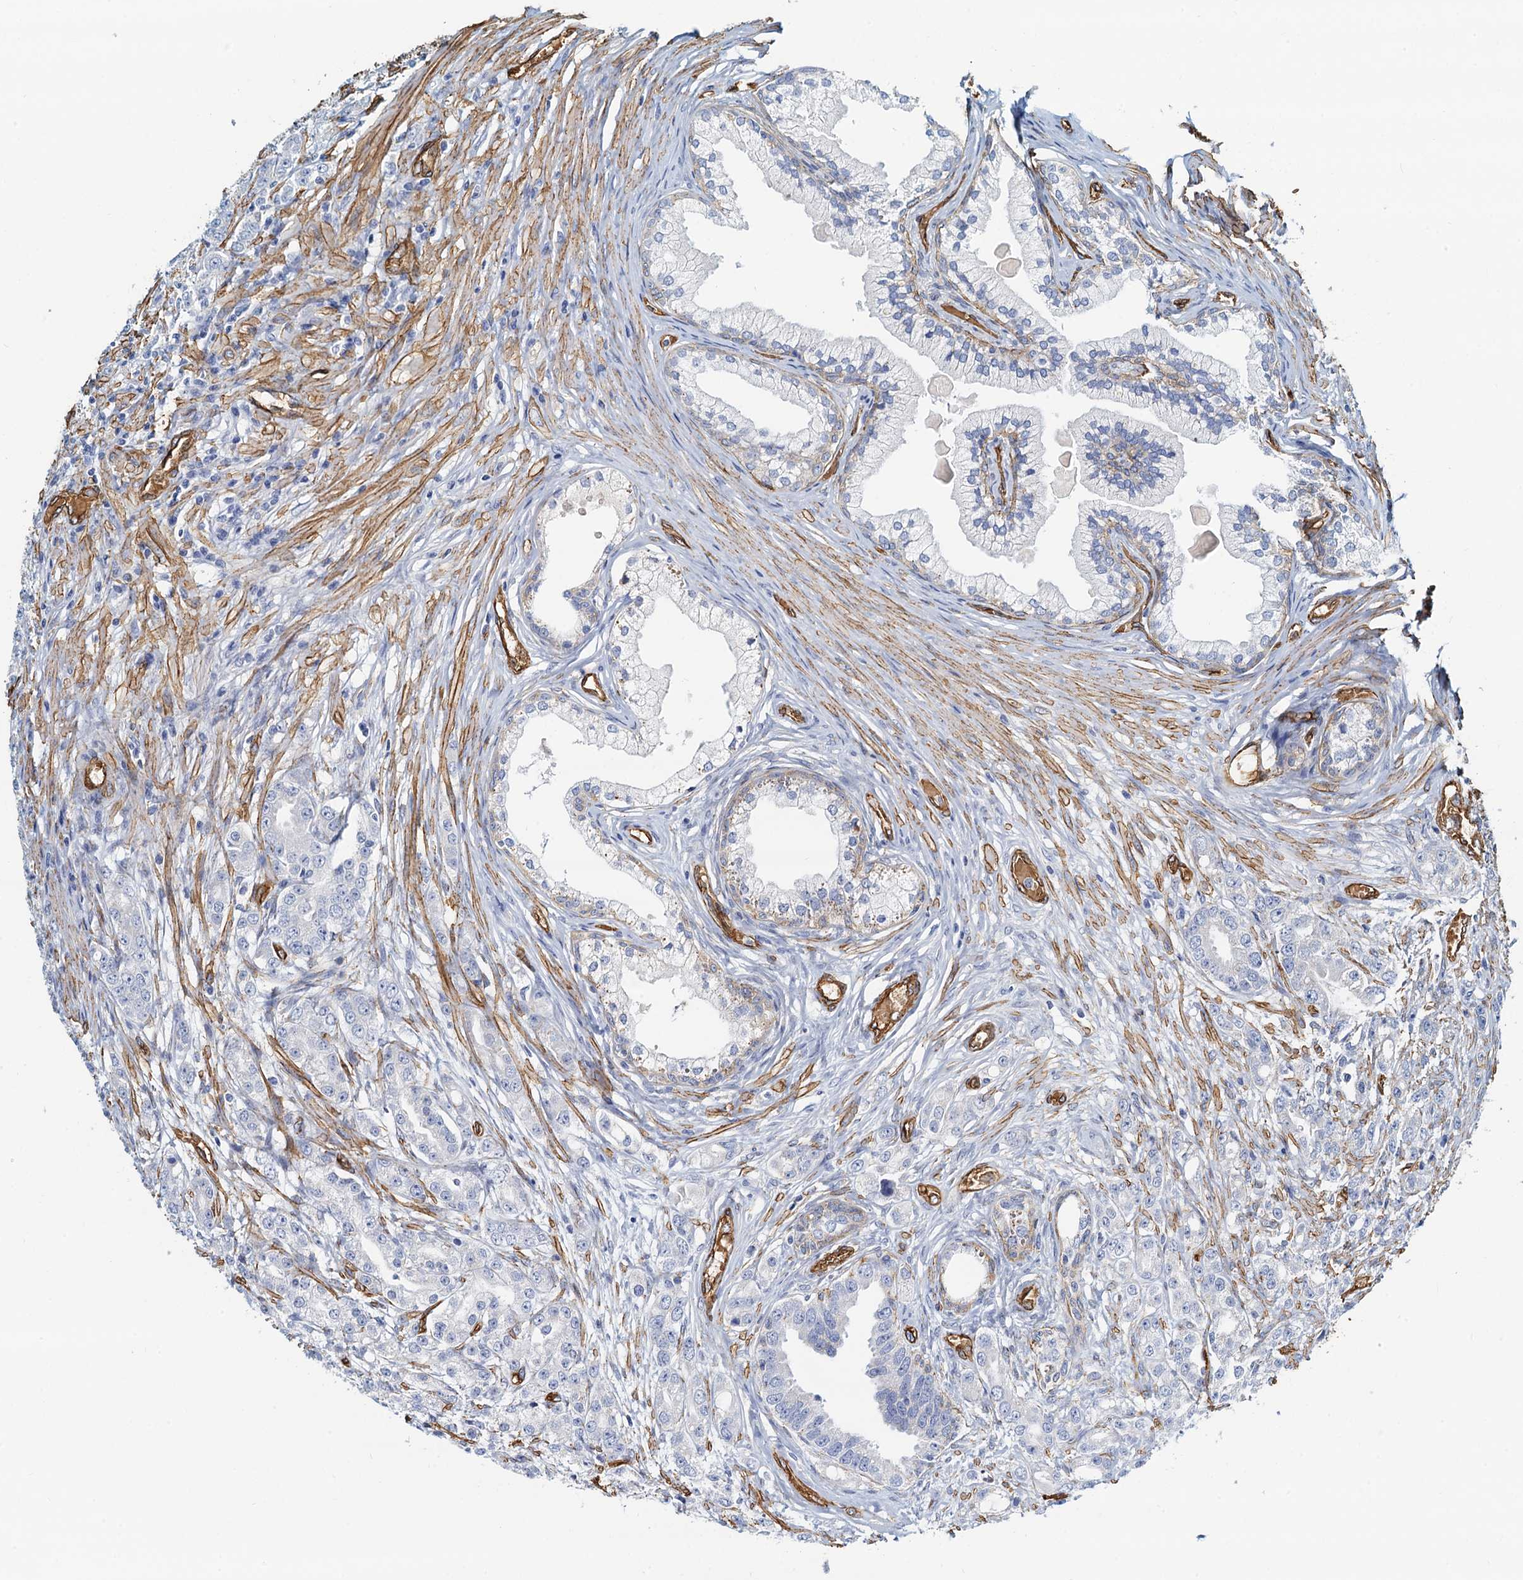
{"staining": {"intensity": "negative", "quantity": "none", "location": "none"}, "tissue": "prostate cancer", "cell_type": "Tumor cells", "image_type": "cancer", "snomed": [{"axis": "morphology", "description": "Adenocarcinoma, High grade"}, {"axis": "topography", "description": "Prostate"}], "caption": "The histopathology image exhibits no significant staining in tumor cells of prostate high-grade adenocarcinoma.", "gene": "DGKG", "patient": {"sex": "male", "age": 69}}